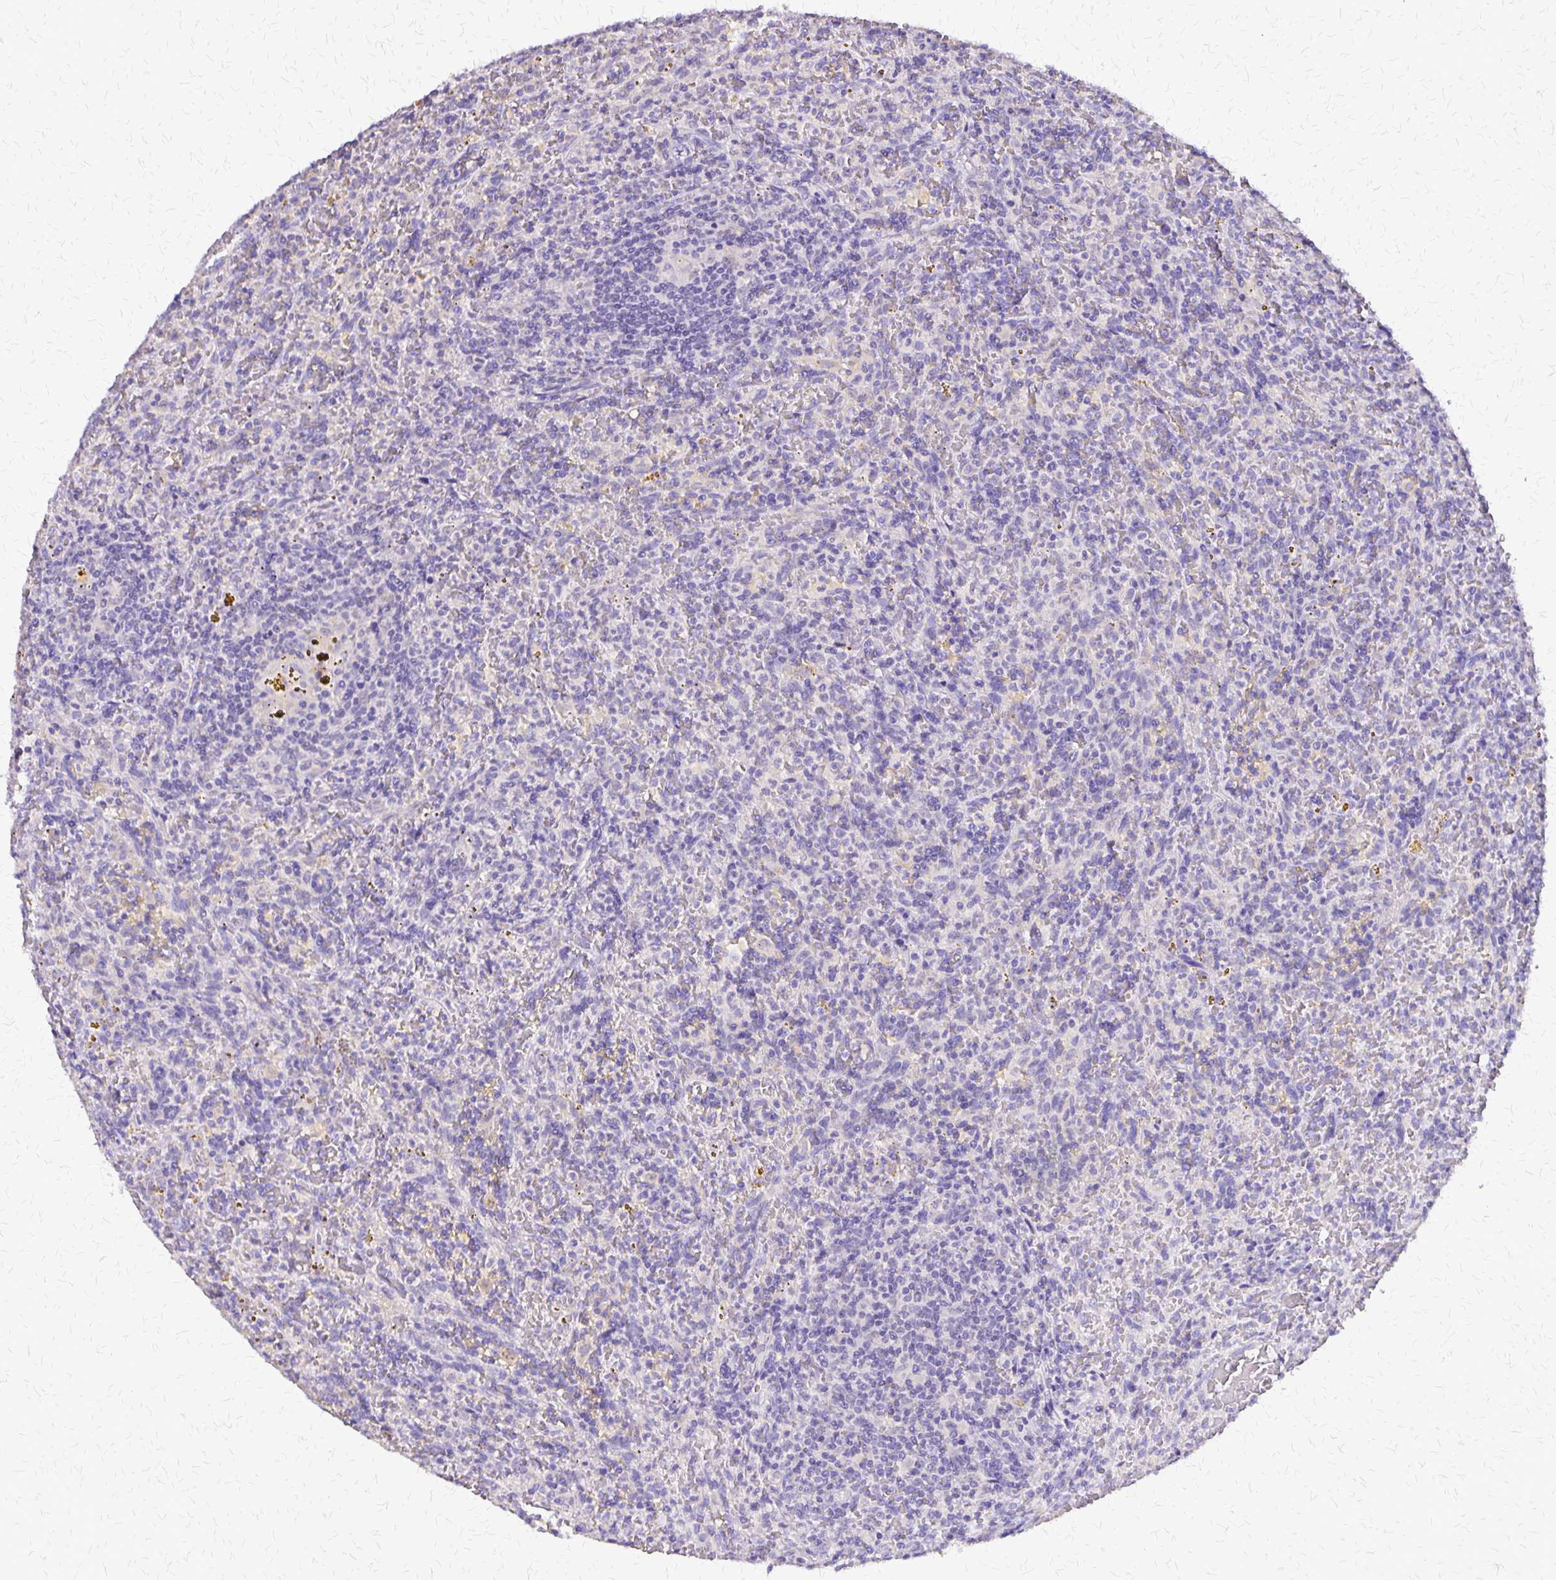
{"staining": {"intensity": "negative", "quantity": "none", "location": "none"}, "tissue": "lymphoma", "cell_type": "Tumor cells", "image_type": "cancer", "snomed": [{"axis": "morphology", "description": "Malignant lymphoma, non-Hodgkin's type, Low grade"}, {"axis": "topography", "description": "Spleen"}], "caption": "Protein analysis of malignant lymphoma, non-Hodgkin's type (low-grade) displays no significant positivity in tumor cells.", "gene": "SI", "patient": {"sex": "female", "age": 70}}